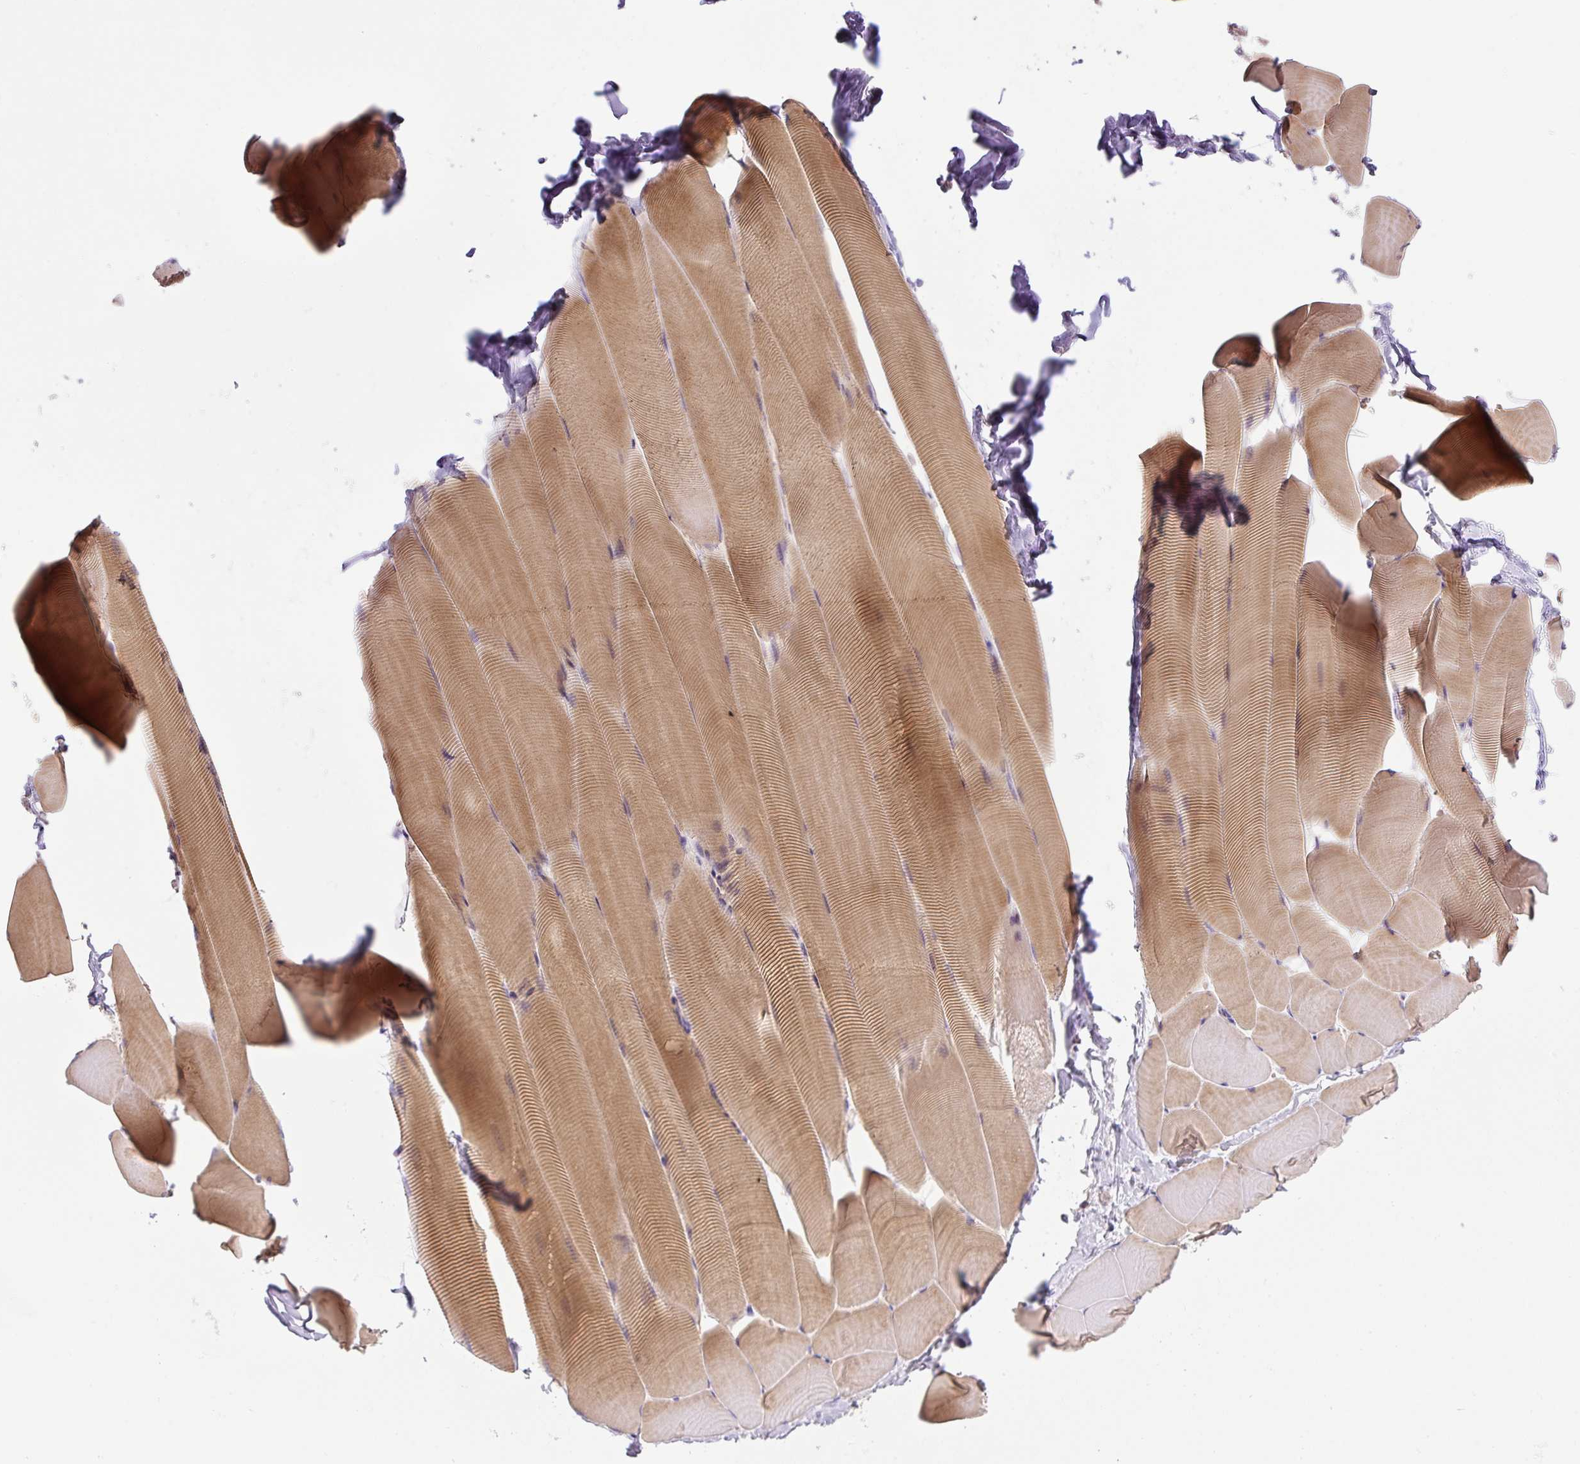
{"staining": {"intensity": "moderate", "quantity": ">75%", "location": "cytoplasmic/membranous"}, "tissue": "skeletal muscle", "cell_type": "Myocytes", "image_type": "normal", "snomed": [{"axis": "morphology", "description": "Normal tissue, NOS"}, {"axis": "topography", "description": "Skeletal muscle"}], "caption": "Myocytes reveal medium levels of moderate cytoplasmic/membranous positivity in about >75% of cells in normal human skeletal muscle.", "gene": "UBL3", "patient": {"sex": "male", "age": 25}}